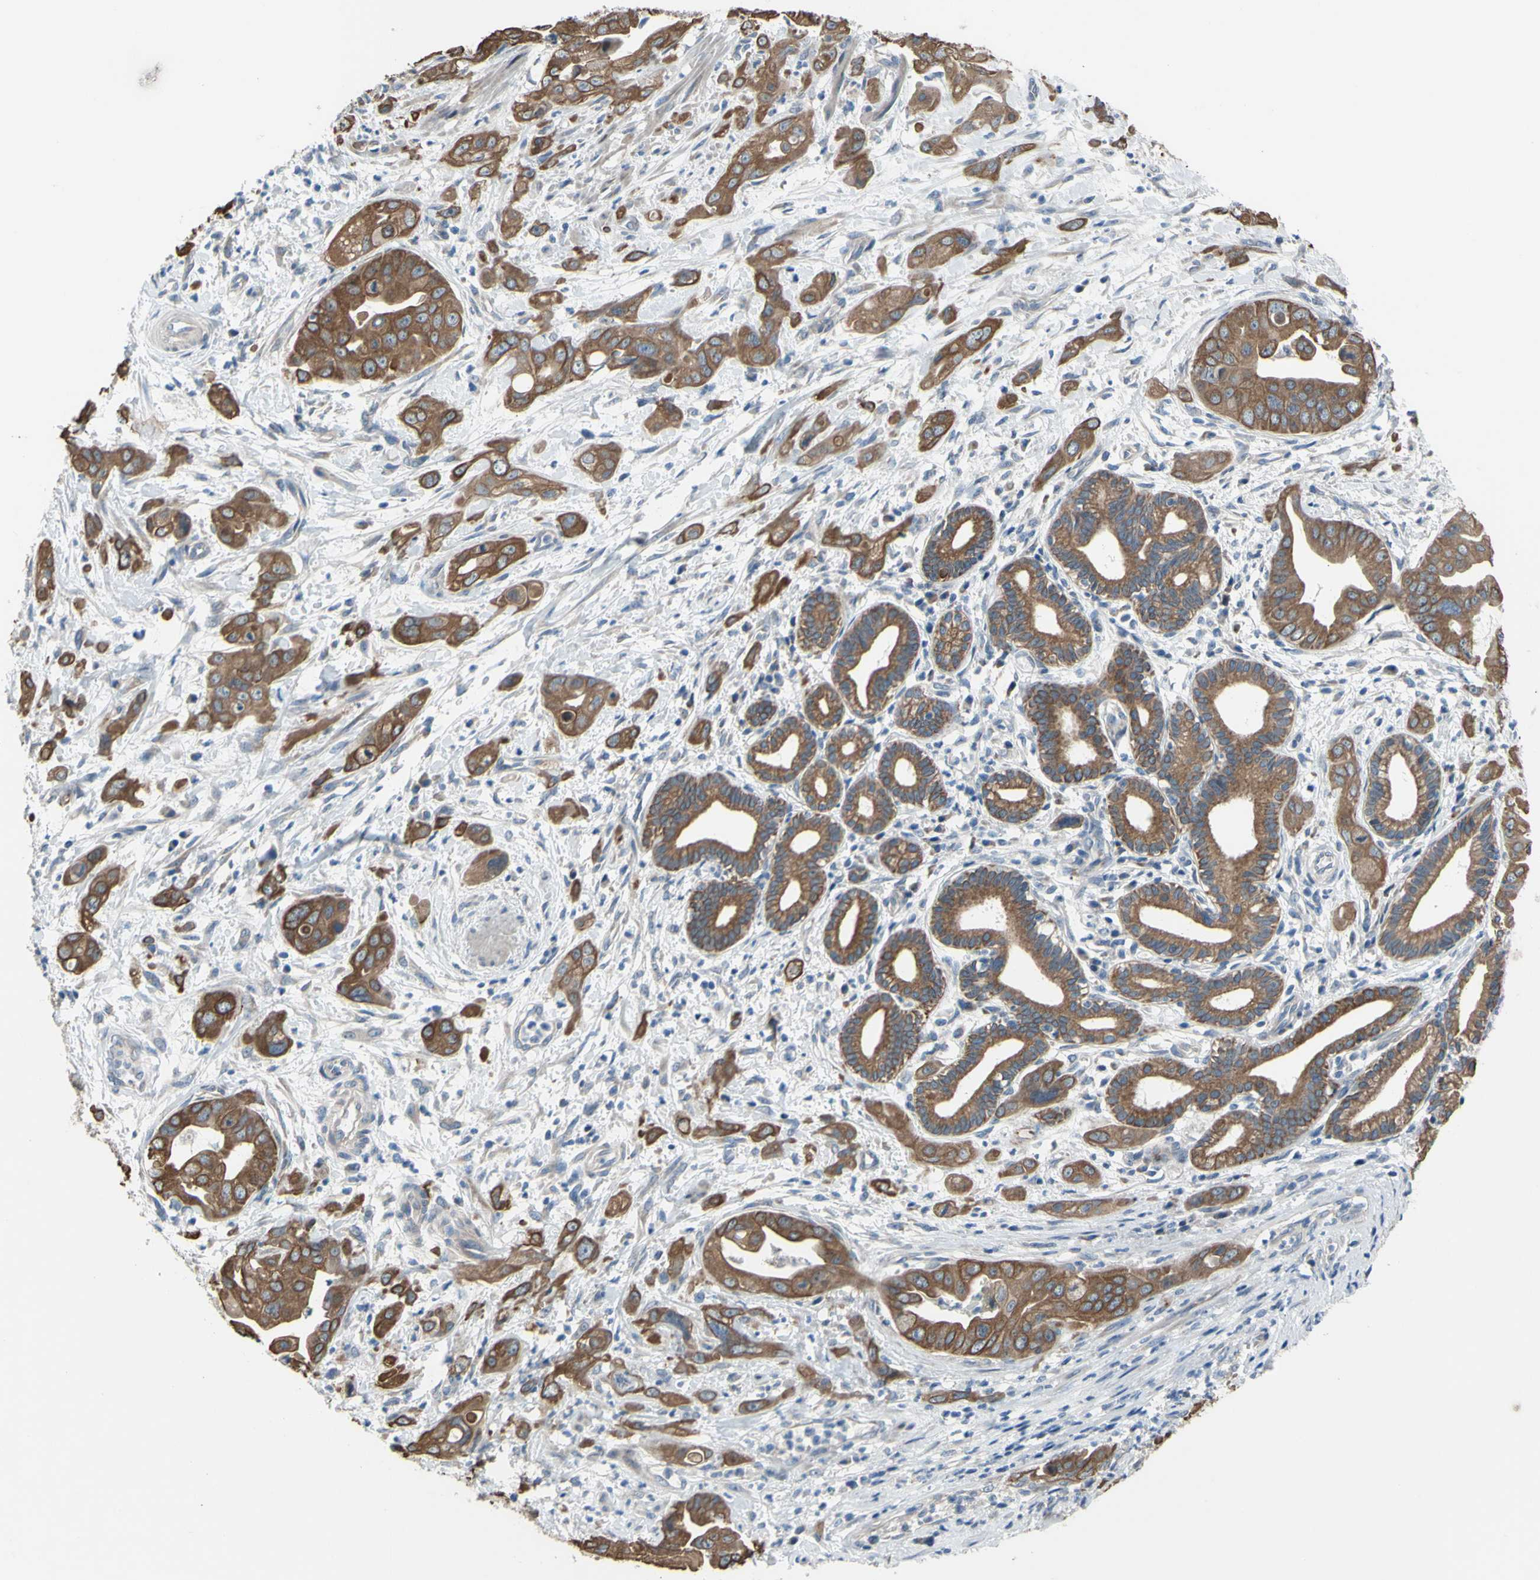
{"staining": {"intensity": "strong", "quantity": ">75%", "location": "cytoplasmic/membranous"}, "tissue": "pancreatic cancer", "cell_type": "Tumor cells", "image_type": "cancer", "snomed": [{"axis": "morphology", "description": "Adenocarcinoma, NOS"}, {"axis": "topography", "description": "Pancreas"}], "caption": "Protein staining demonstrates strong cytoplasmic/membranous staining in about >75% of tumor cells in adenocarcinoma (pancreatic). (brown staining indicates protein expression, while blue staining denotes nuclei).", "gene": "GRAMD2B", "patient": {"sex": "female", "age": 75}}